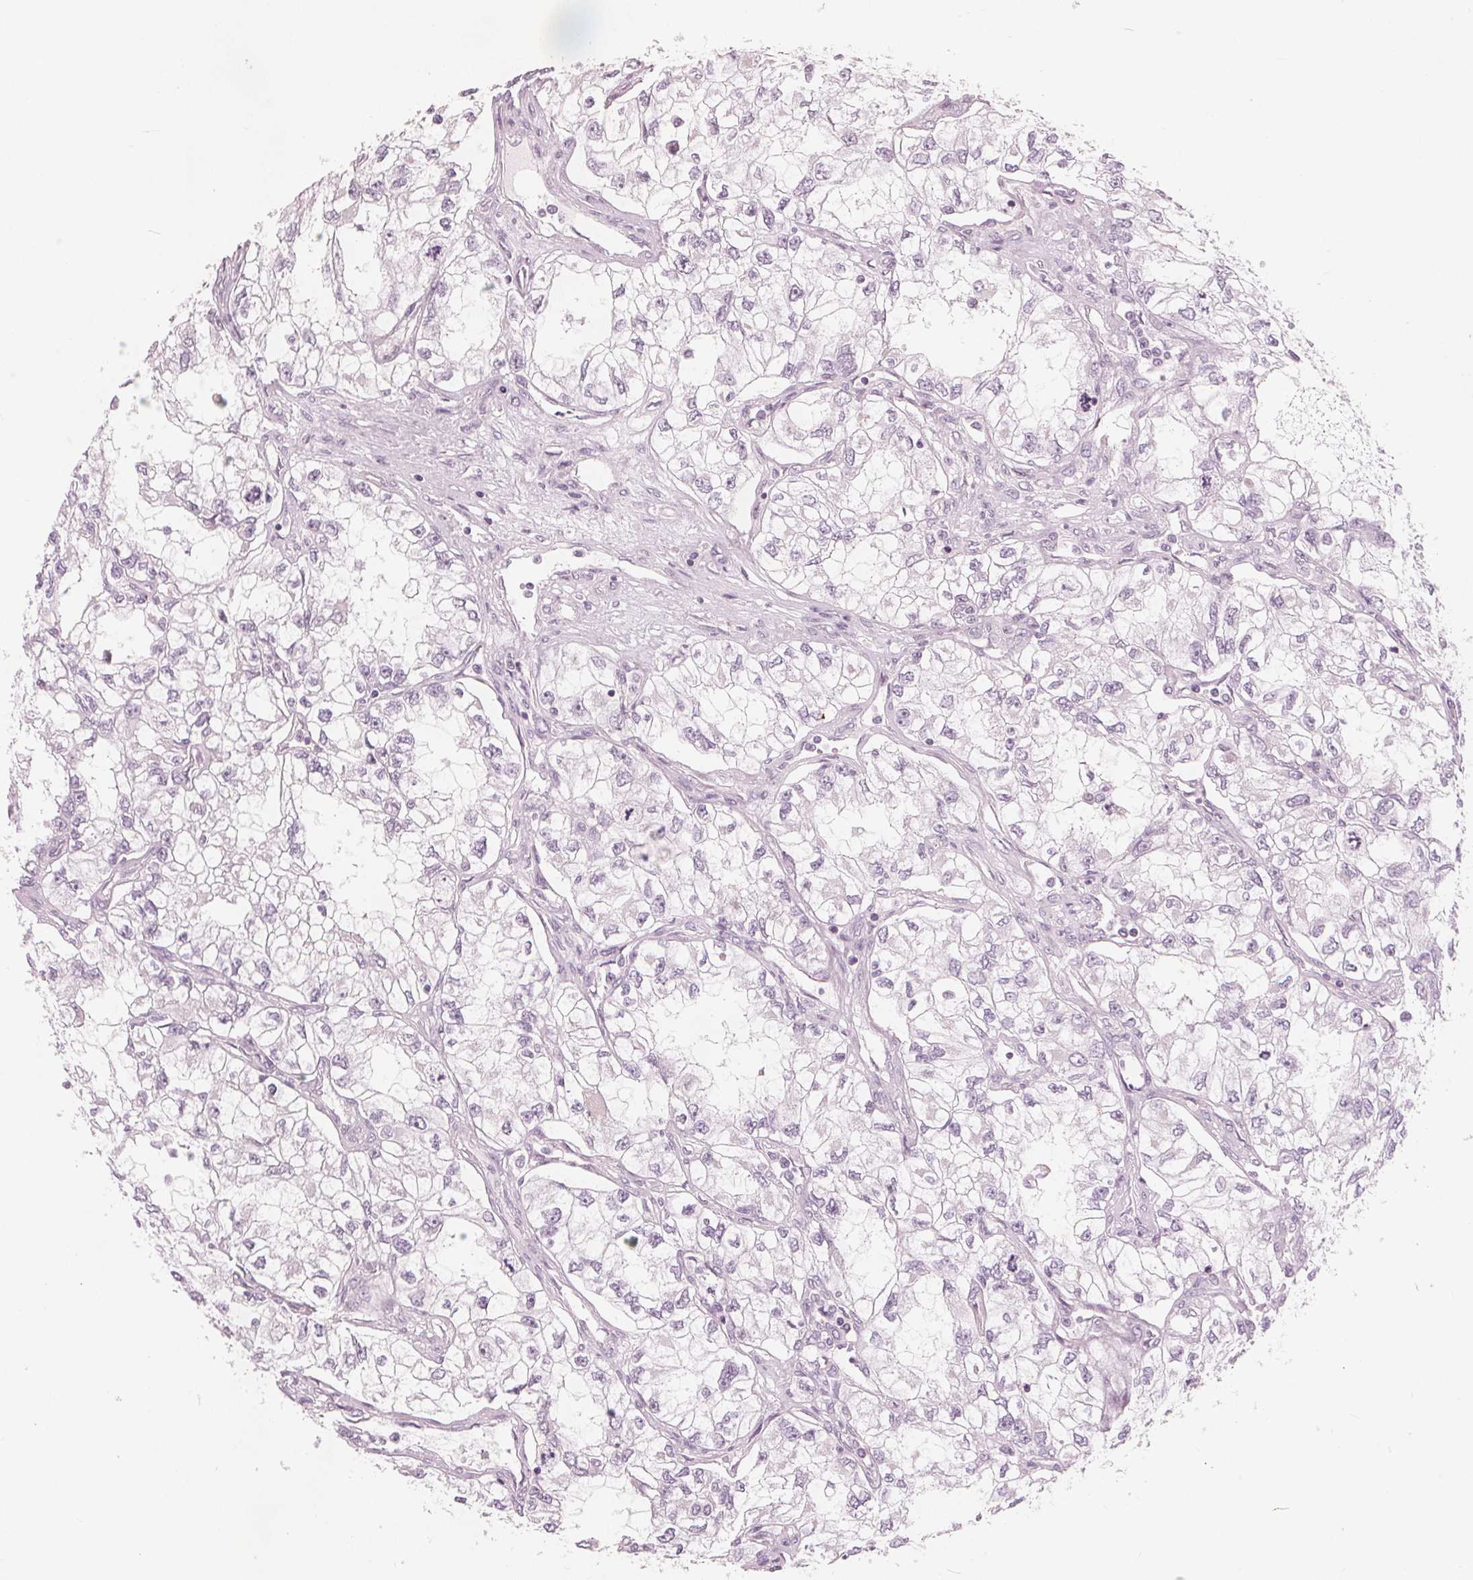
{"staining": {"intensity": "negative", "quantity": "none", "location": "none"}, "tissue": "renal cancer", "cell_type": "Tumor cells", "image_type": "cancer", "snomed": [{"axis": "morphology", "description": "Adenocarcinoma, NOS"}, {"axis": "topography", "description": "Kidney"}], "caption": "Immunohistochemistry (IHC) image of adenocarcinoma (renal) stained for a protein (brown), which displays no staining in tumor cells. (Immunohistochemistry (IHC), brightfield microscopy, high magnification).", "gene": "BRSK1", "patient": {"sex": "female", "age": 59}}